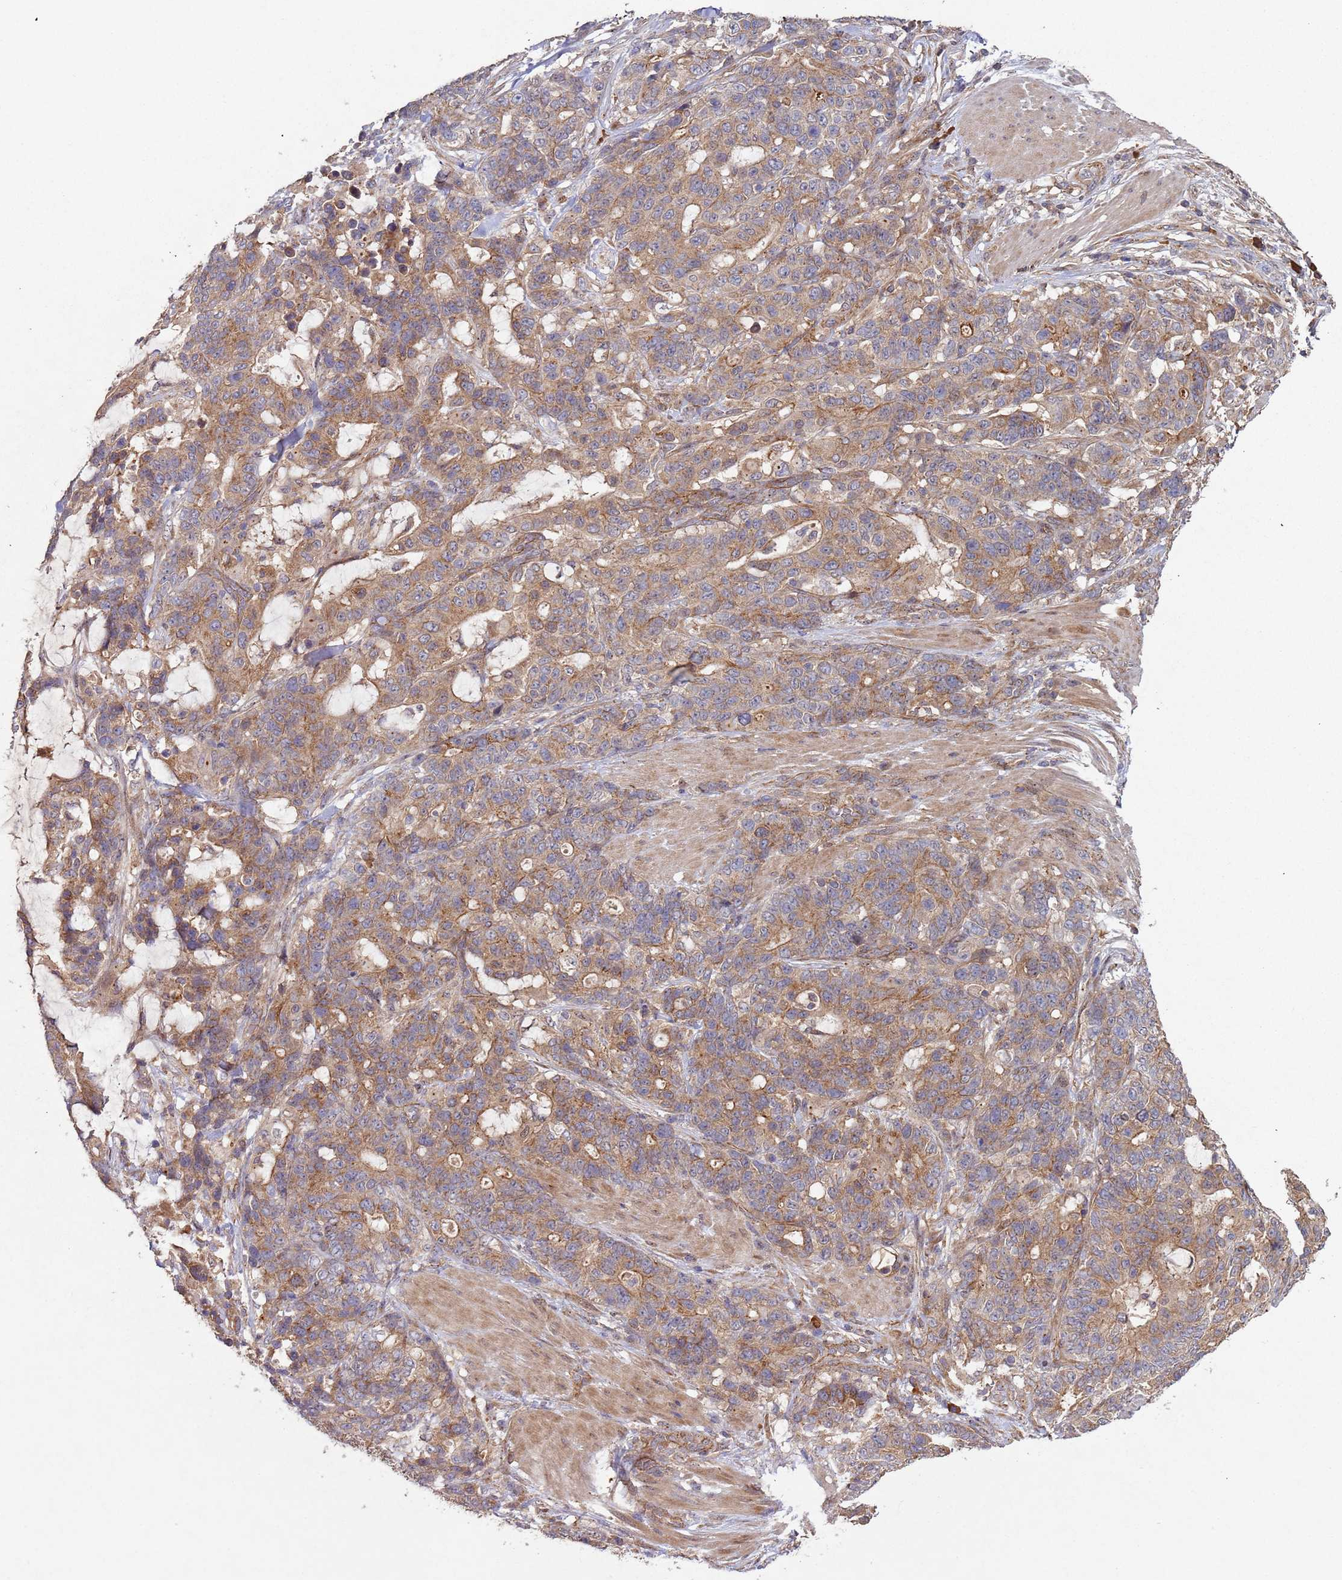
{"staining": {"intensity": "moderate", "quantity": ">75%", "location": "cytoplasmic/membranous"}, "tissue": "stomach cancer", "cell_type": "Tumor cells", "image_type": "cancer", "snomed": [{"axis": "morphology", "description": "Normal tissue, NOS"}, {"axis": "morphology", "description": "Adenocarcinoma, NOS"}, {"axis": "topography", "description": "Stomach"}], "caption": "DAB immunohistochemical staining of adenocarcinoma (stomach) displays moderate cytoplasmic/membranous protein positivity in about >75% of tumor cells.", "gene": "KANSL1L", "patient": {"sex": "female", "age": 64}}